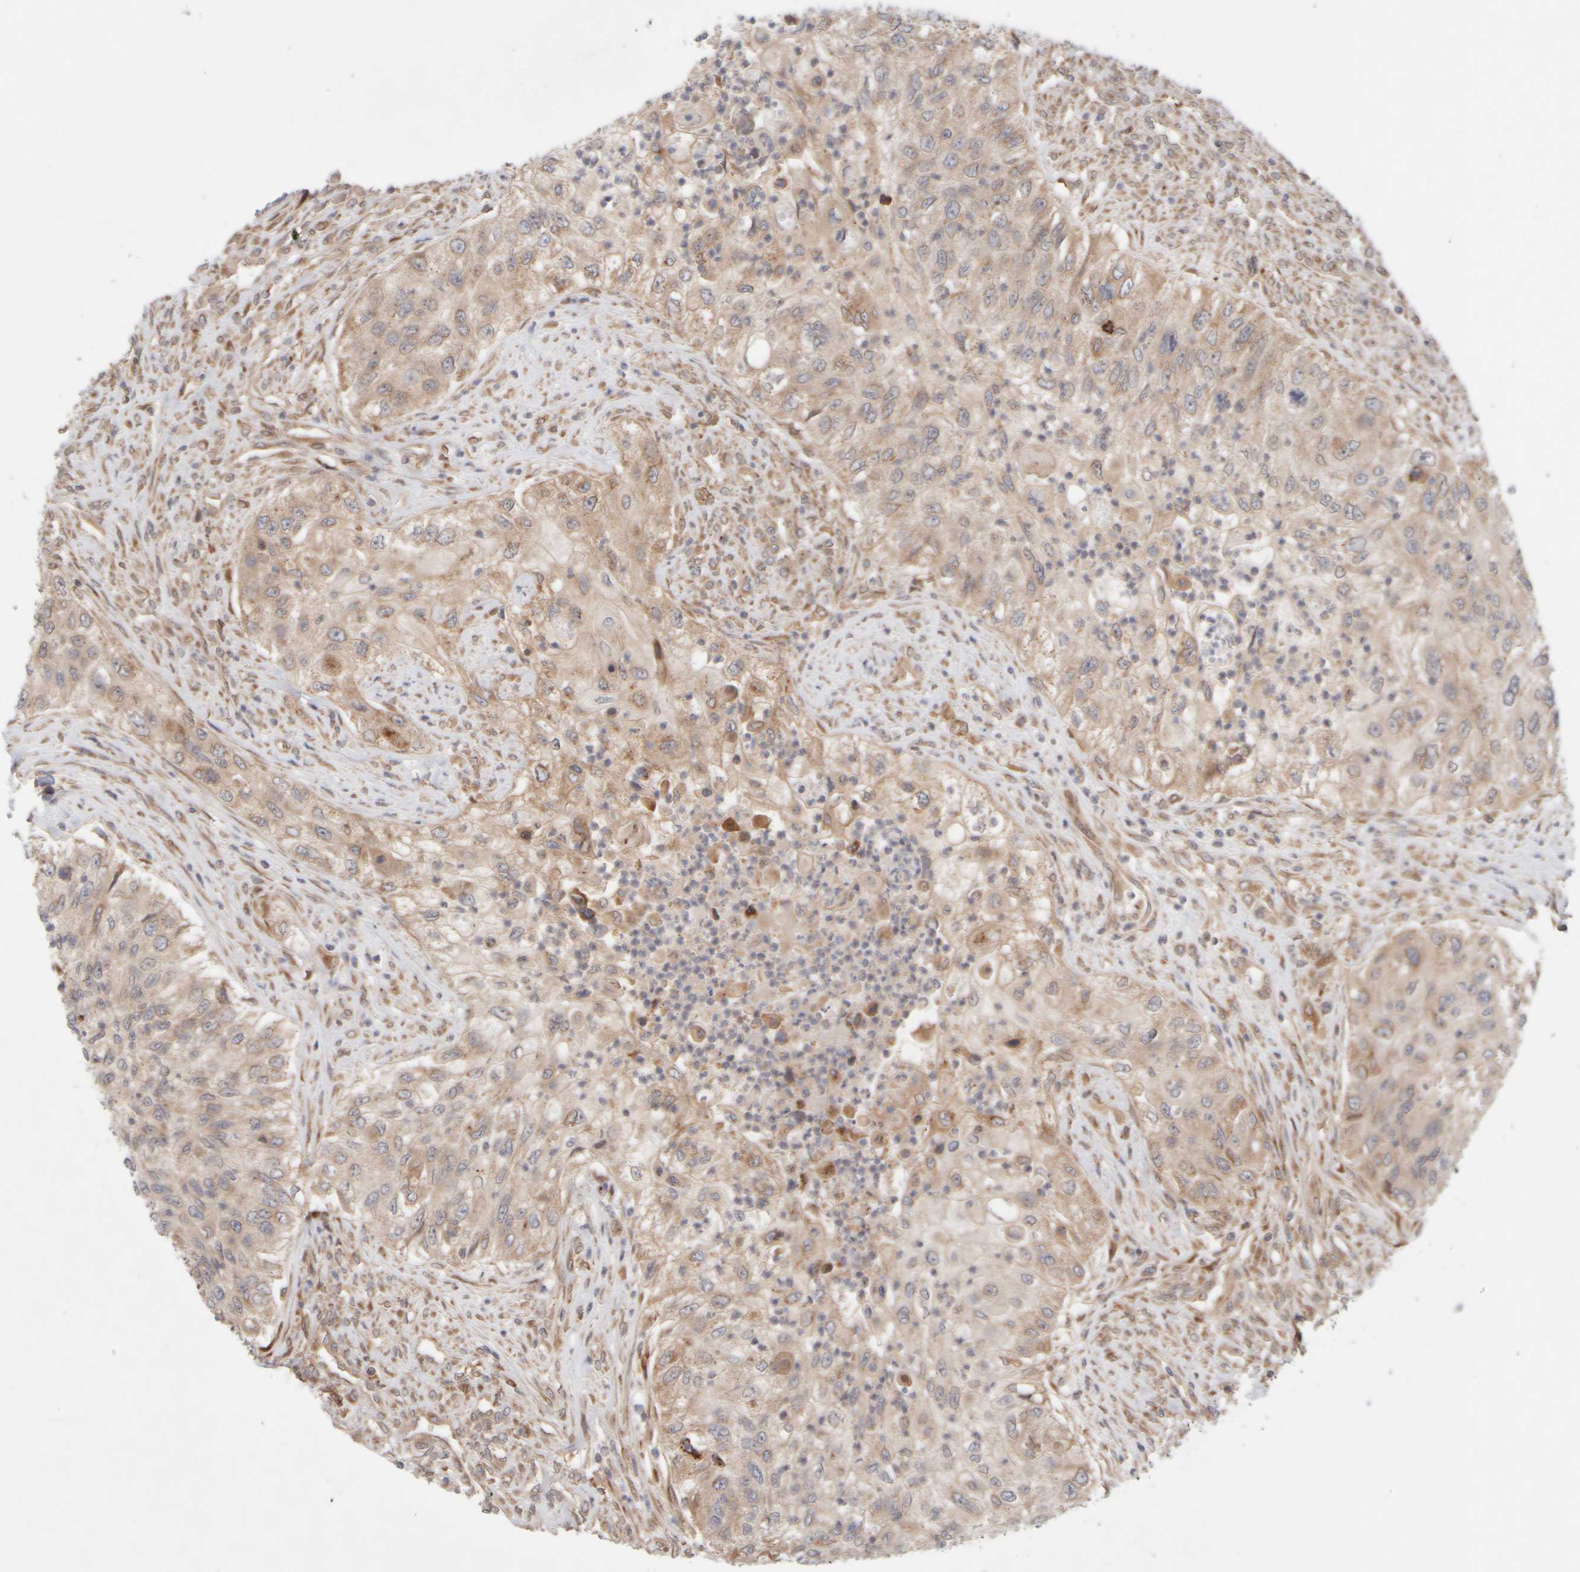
{"staining": {"intensity": "weak", "quantity": ">75%", "location": "cytoplasmic/membranous"}, "tissue": "urothelial cancer", "cell_type": "Tumor cells", "image_type": "cancer", "snomed": [{"axis": "morphology", "description": "Urothelial carcinoma, High grade"}, {"axis": "topography", "description": "Urinary bladder"}], "caption": "Brown immunohistochemical staining in human urothelial cancer reveals weak cytoplasmic/membranous positivity in about >75% of tumor cells. Immunohistochemistry stains the protein of interest in brown and the nuclei are stained blue.", "gene": "GCN1", "patient": {"sex": "female", "age": 60}}